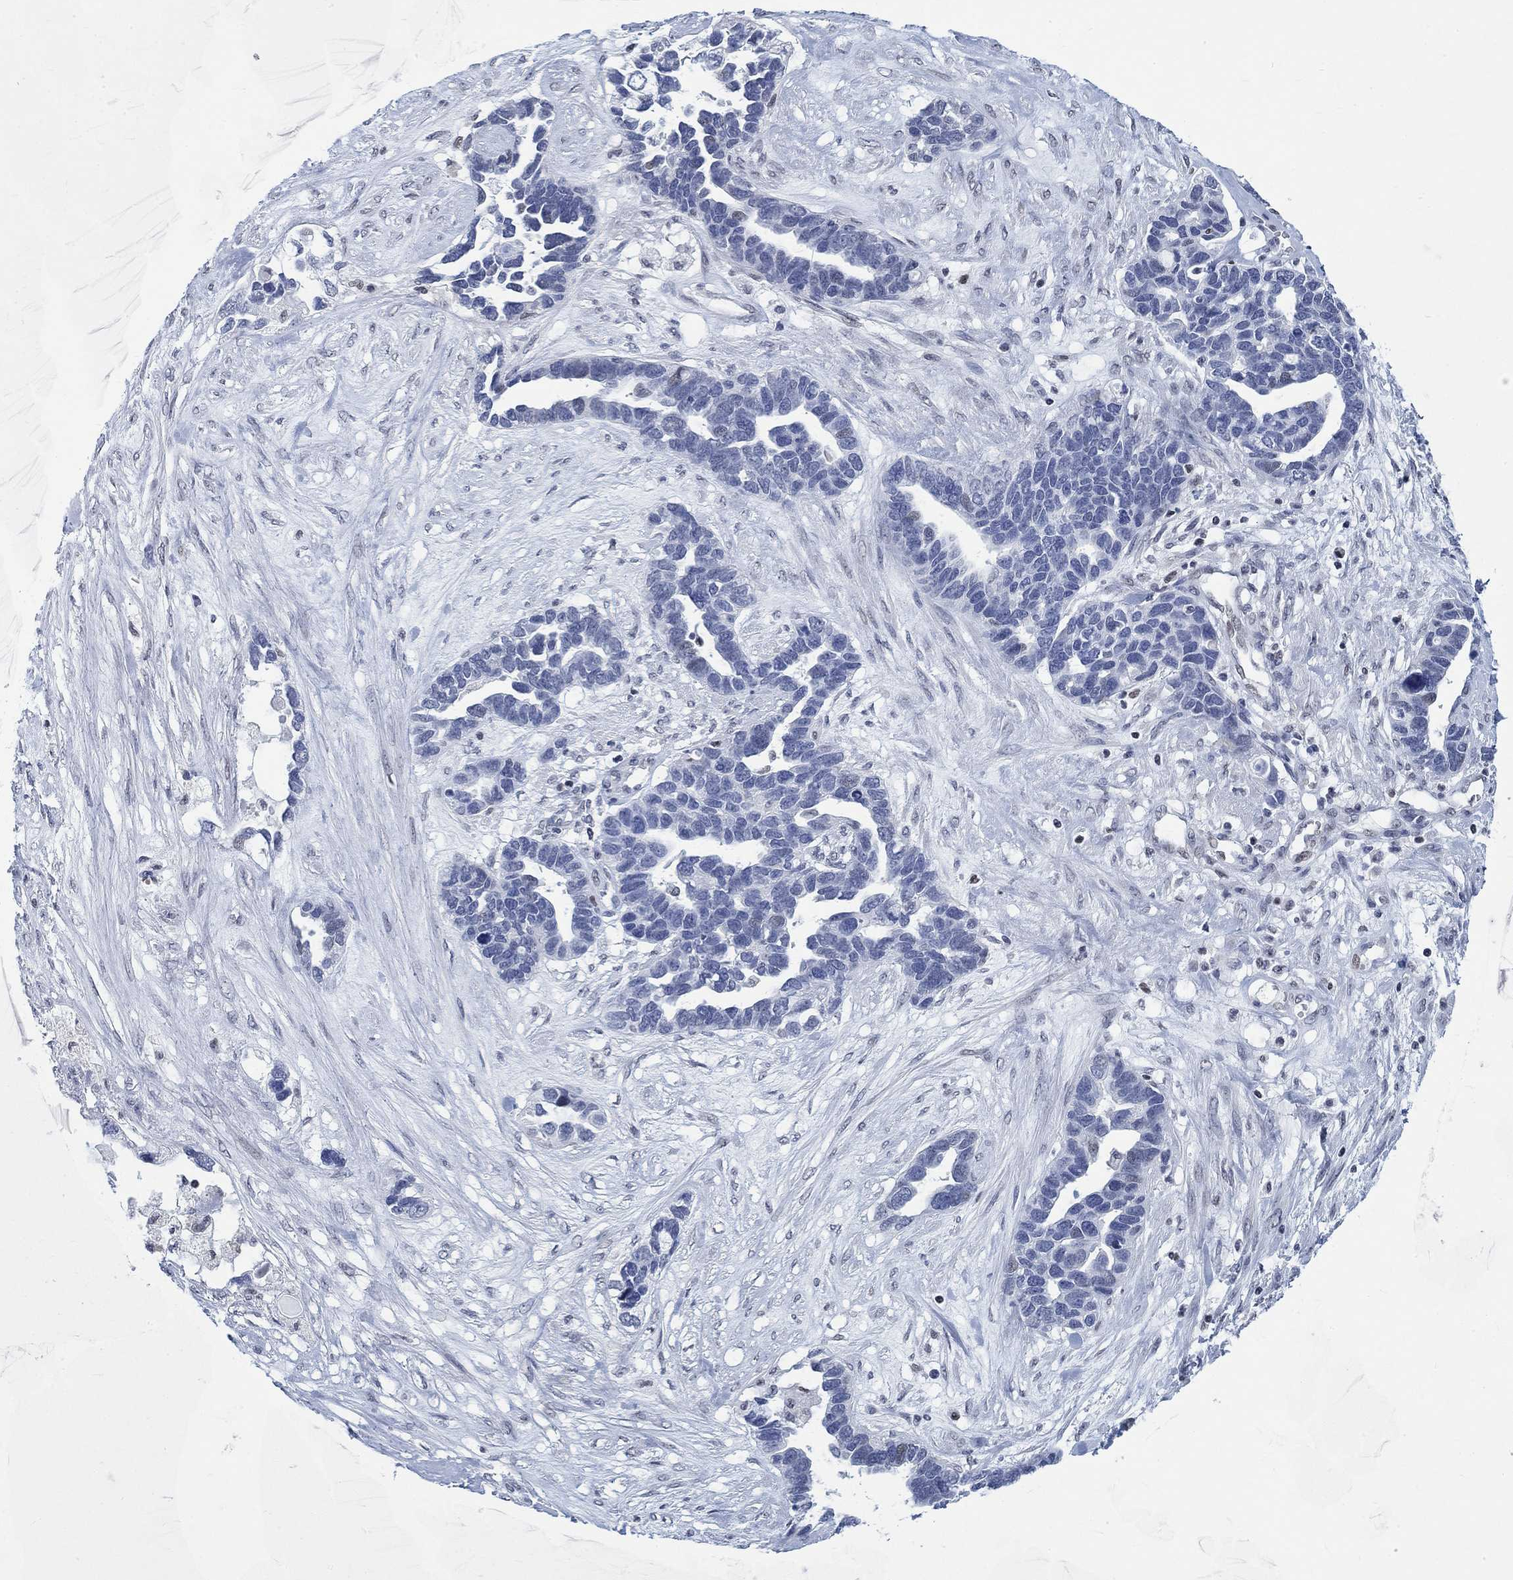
{"staining": {"intensity": "negative", "quantity": "none", "location": "none"}, "tissue": "ovarian cancer", "cell_type": "Tumor cells", "image_type": "cancer", "snomed": [{"axis": "morphology", "description": "Cystadenocarcinoma, serous, NOS"}, {"axis": "topography", "description": "Ovary"}], "caption": "DAB (3,3'-diaminobenzidine) immunohistochemical staining of human serous cystadenocarcinoma (ovarian) shows no significant staining in tumor cells.", "gene": "KCNH8", "patient": {"sex": "female", "age": 54}}